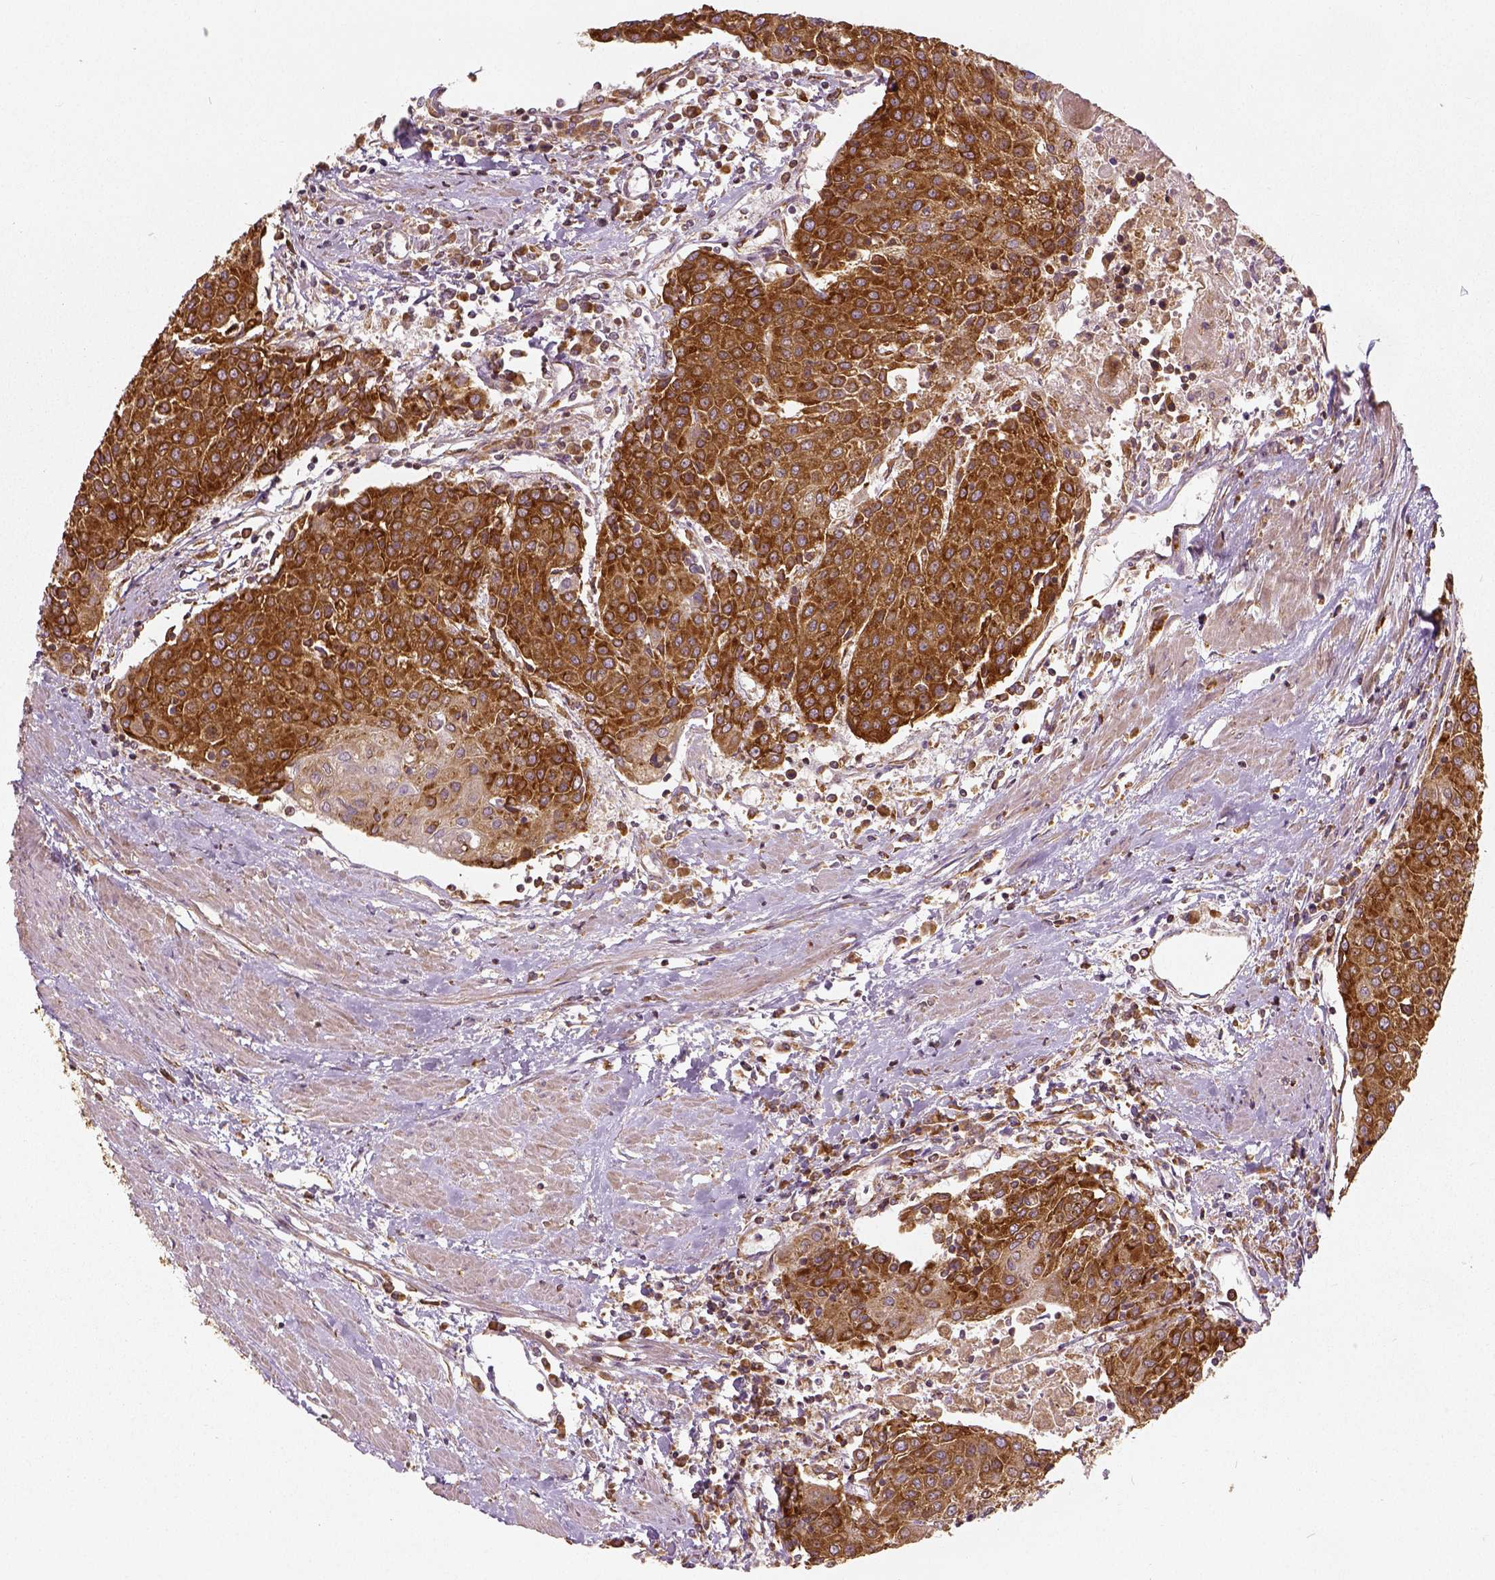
{"staining": {"intensity": "moderate", "quantity": ">75%", "location": "cytoplasmic/membranous"}, "tissue": "urothelial cancer", "cell_type": "Tumor cells", "image_type": "cancer", "snomed": [{"axis": "morphology", "description": "Urothelial carcinoma, High grade"}, {"axis": "topography", "description": "Urinary bladder"}], "caption": "Human high-grade urothelial carcinoma stained for a protein (brown) demonstrates moderate cytoplasmic/membranous positive staining in approximately >75% of tumor cells.", "gene": "PGAM5", "patient": {"sex": "female", "age": 85}}